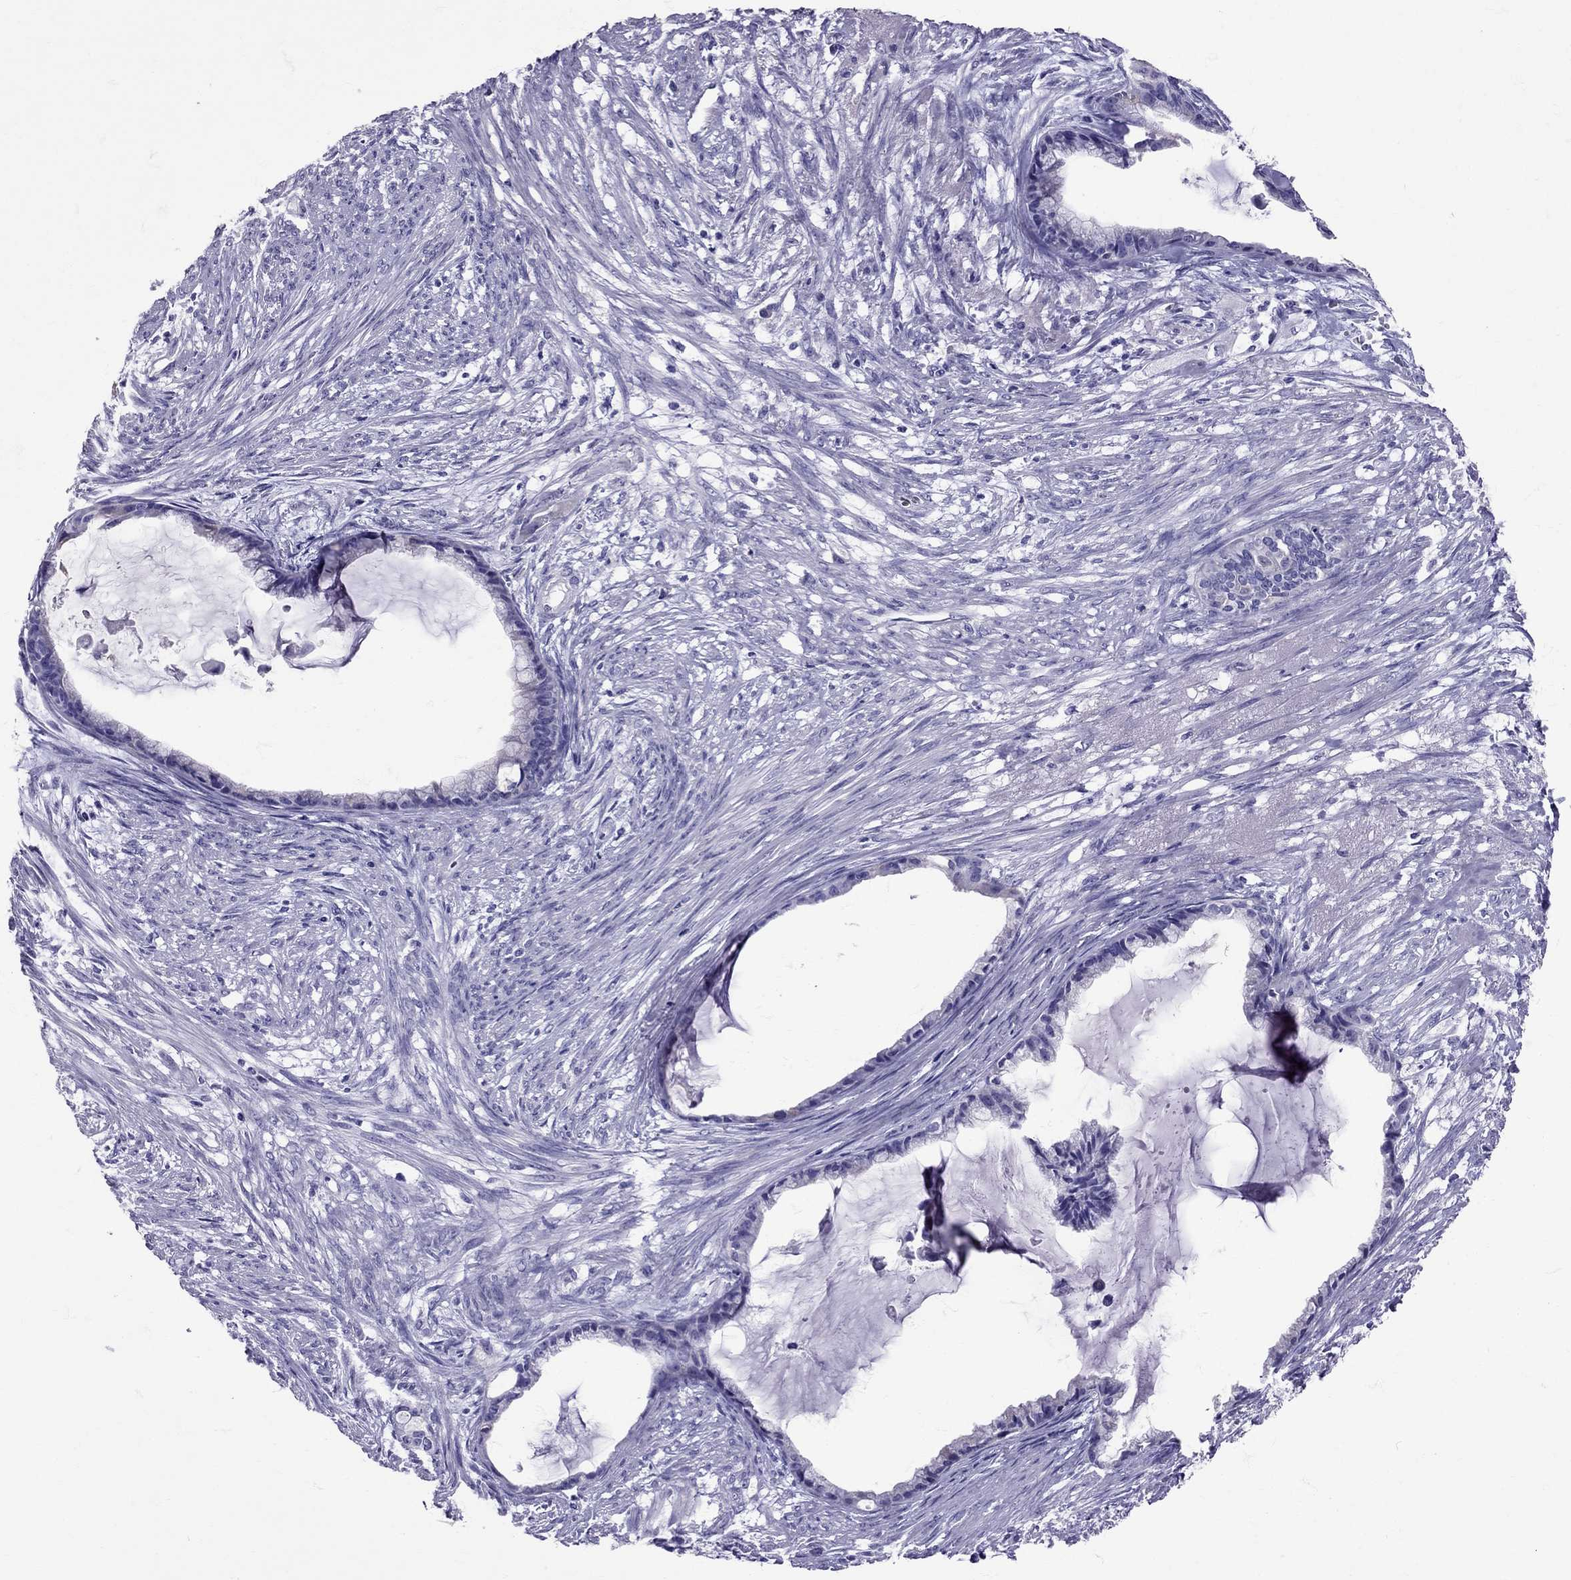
{"staining": {"intensity": "negative", "quantity": "none", "location": "none"}, "tissue": "endometrial cancer", "cell_type": "Tumor cells", "image_type": "cancer", "snomed": [{"axis": "morphology", "description": "Adenocarcinoma, NOS"}, {"axis": "topography", "description": "Endometrium"}], "caption": "An immunohistochemistry (IHC) image of endometrial adenocarcinoma is shown. There is no staining in tumor cells of endometrial adenocarcinoma.", "gene": "TBR1", "patient": {"sex": "female", "age": 86}}